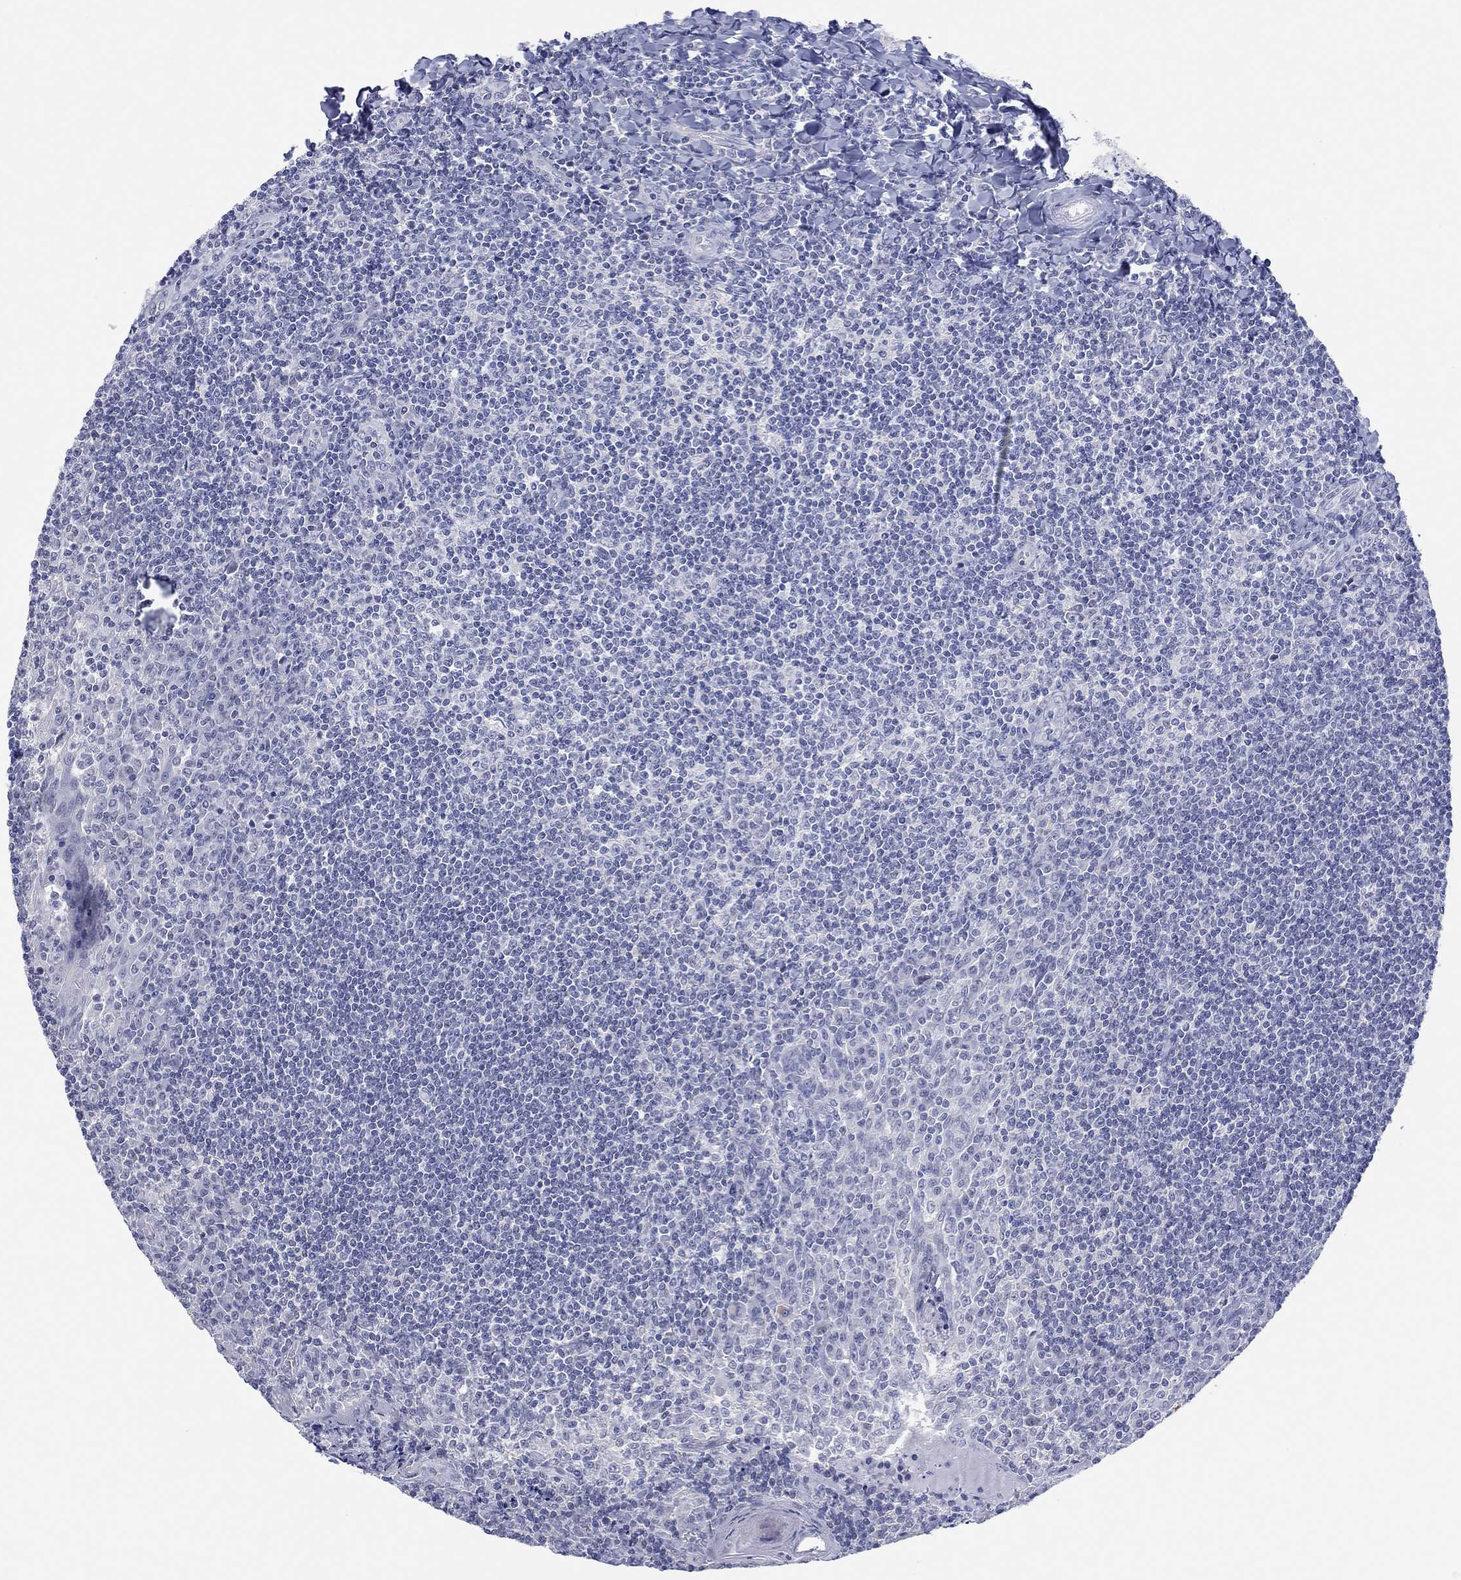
{"staining": {"intensity": "negative", "quantity": "none", "location": "none"}, "tissue": "tonsil", "cell_type": "Germinal center cells", "image_type": "normal", "snomed": [{"axis": "morphology", "description": "Normal tissue, NOS"}, {"axis": "topography", "description": "Tonsil"}], "caption": "Human tonsil stained for a protein using immunohistochemistry (IHC) demonstrates no expression in germinal center cells.", "gene": "MAGEB6", "patient": {"sex": "female", "age": 12}}